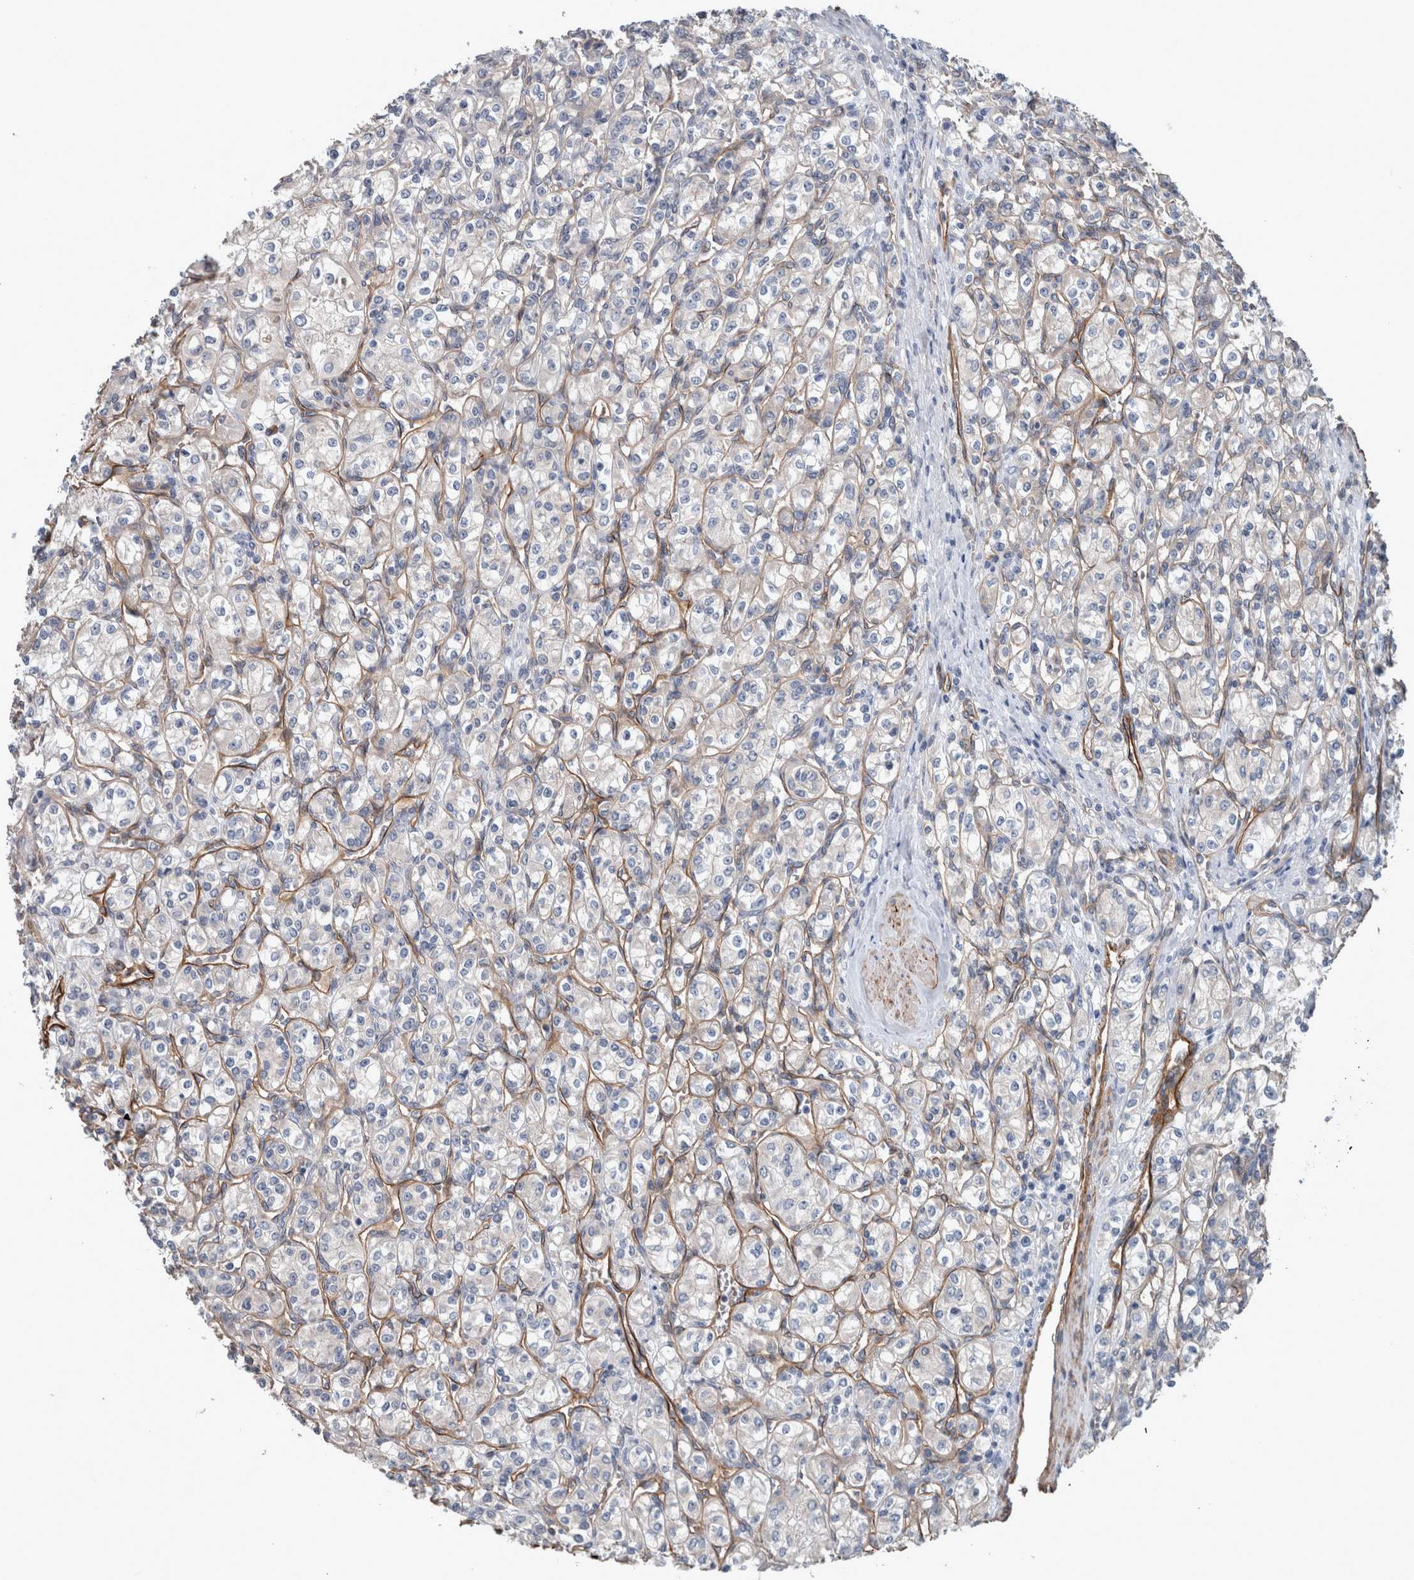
{"staining": {"intensity": "negative", "quantity": "none", "location": "none"}, "tissue": "renal cancer", "cell_type": "Tumor cells", "image_type": "cancer", "snomed": [{"axis": "morphology", "description": "Adenocarcinoma, NOS"}, {"axis": "topography", "description": "Kidney"}], "caption": "Immunohistochemistry of human renal cancer (adenocarcinoma) demonstrates no staining in tumor cells. Nuclei are stained in blue.", "gene": "BCAM", "patient": {"sex": "male", "age": 77}}